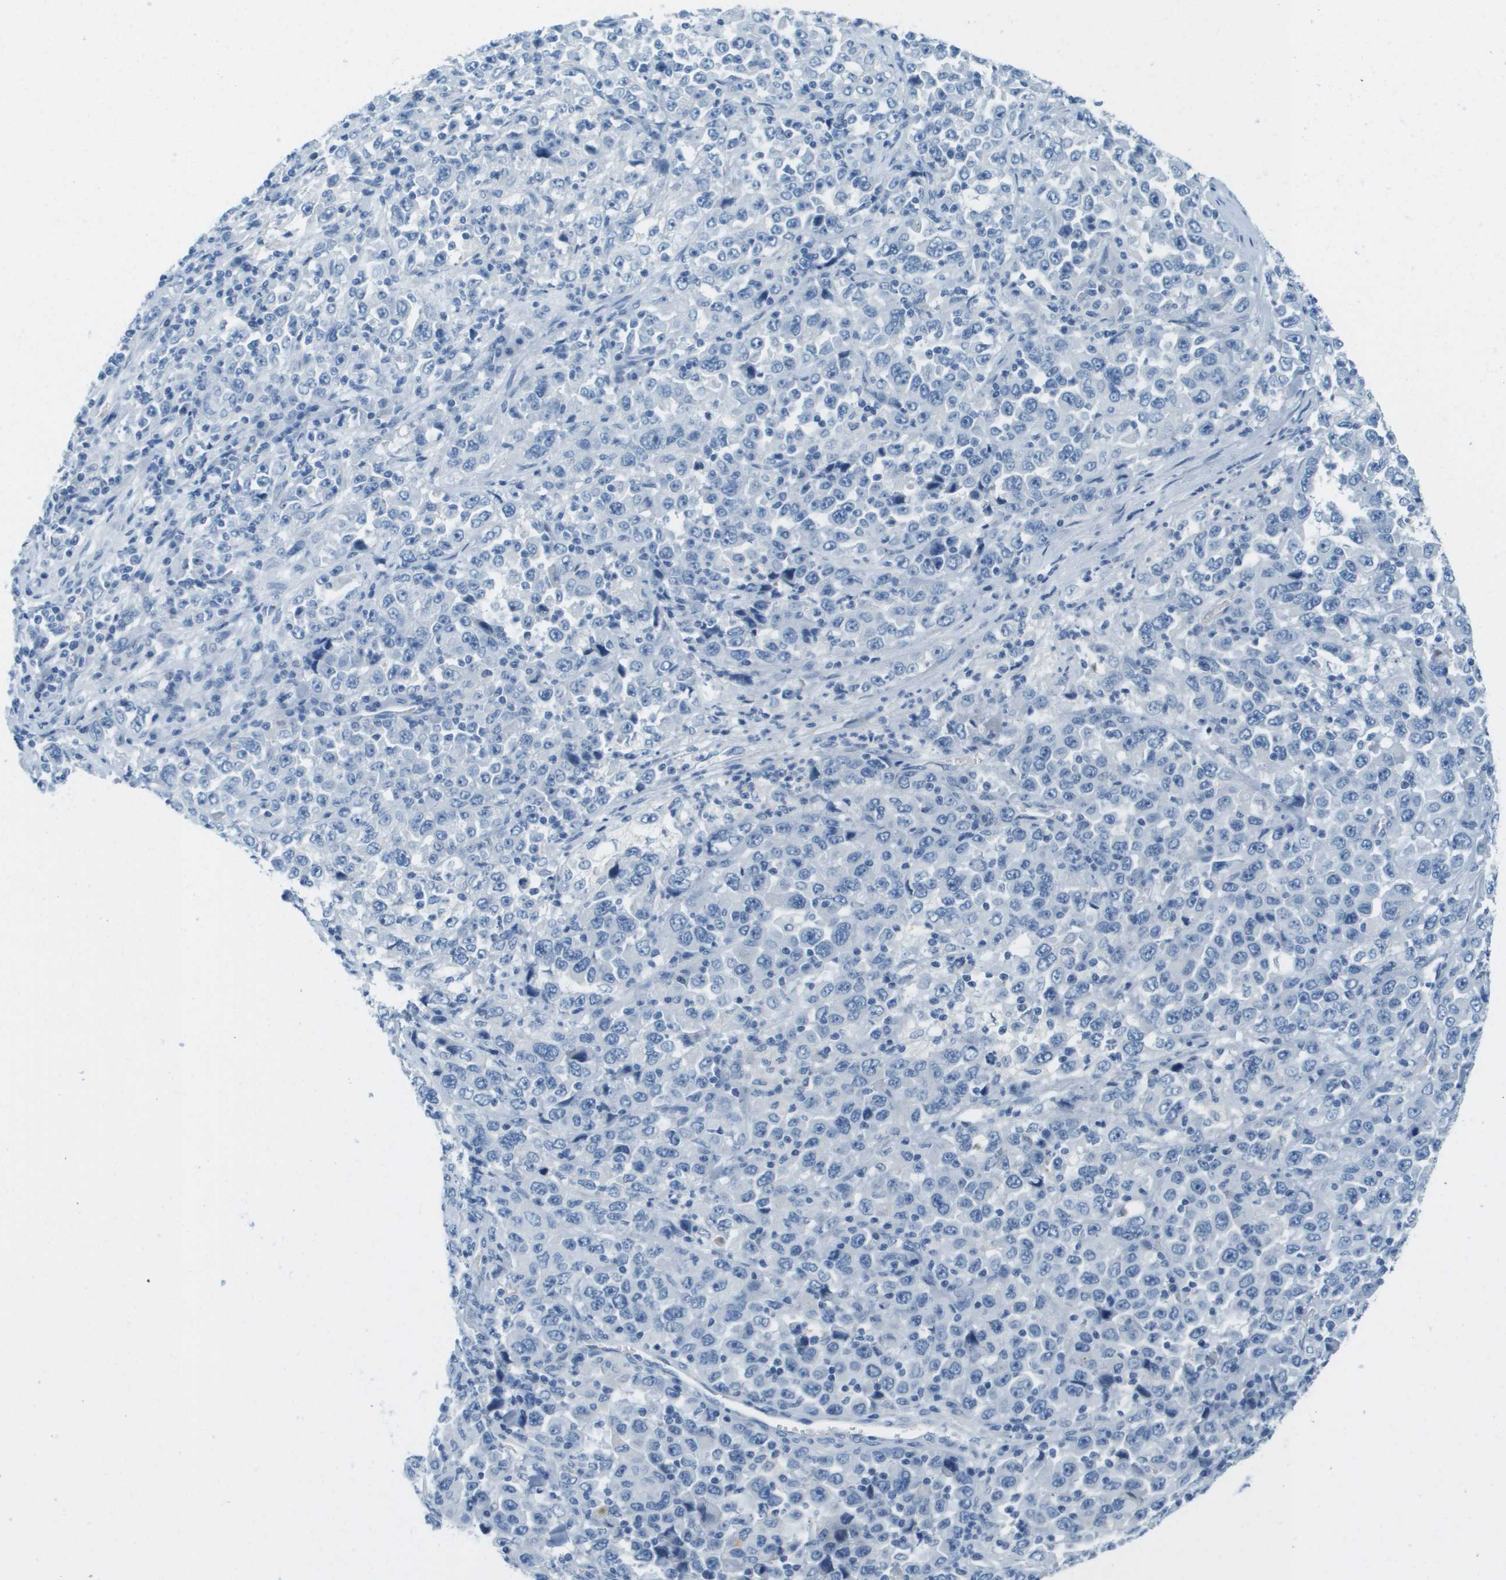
{"staining": {"intensity": "negative", "quantity": "none", "location": "none"}, "tissue": "stomach cancer", "cell_type": "Tumor cells", "image_type": "cancer", "snomed": [{"axis": "morphology", "description": "Normal tissue, NOS"}, {"axis": "morphology", "description": "Adenocarcinoma, NOS"}, {"axis": "topography", "description": "Stomach, upper"}, {"axis": "topography", "description": "Stomach"}], "caption": "Immunohistochemical staining of stomach cancer reveals no significant staining in tumor cells. (Stains: DAB IHC with hematoxylin counter stain, Microscopy: brightfield microscopy at high magnification).", "gene": "CDHR2", "patient": {"sex": "male", "age": 59}}